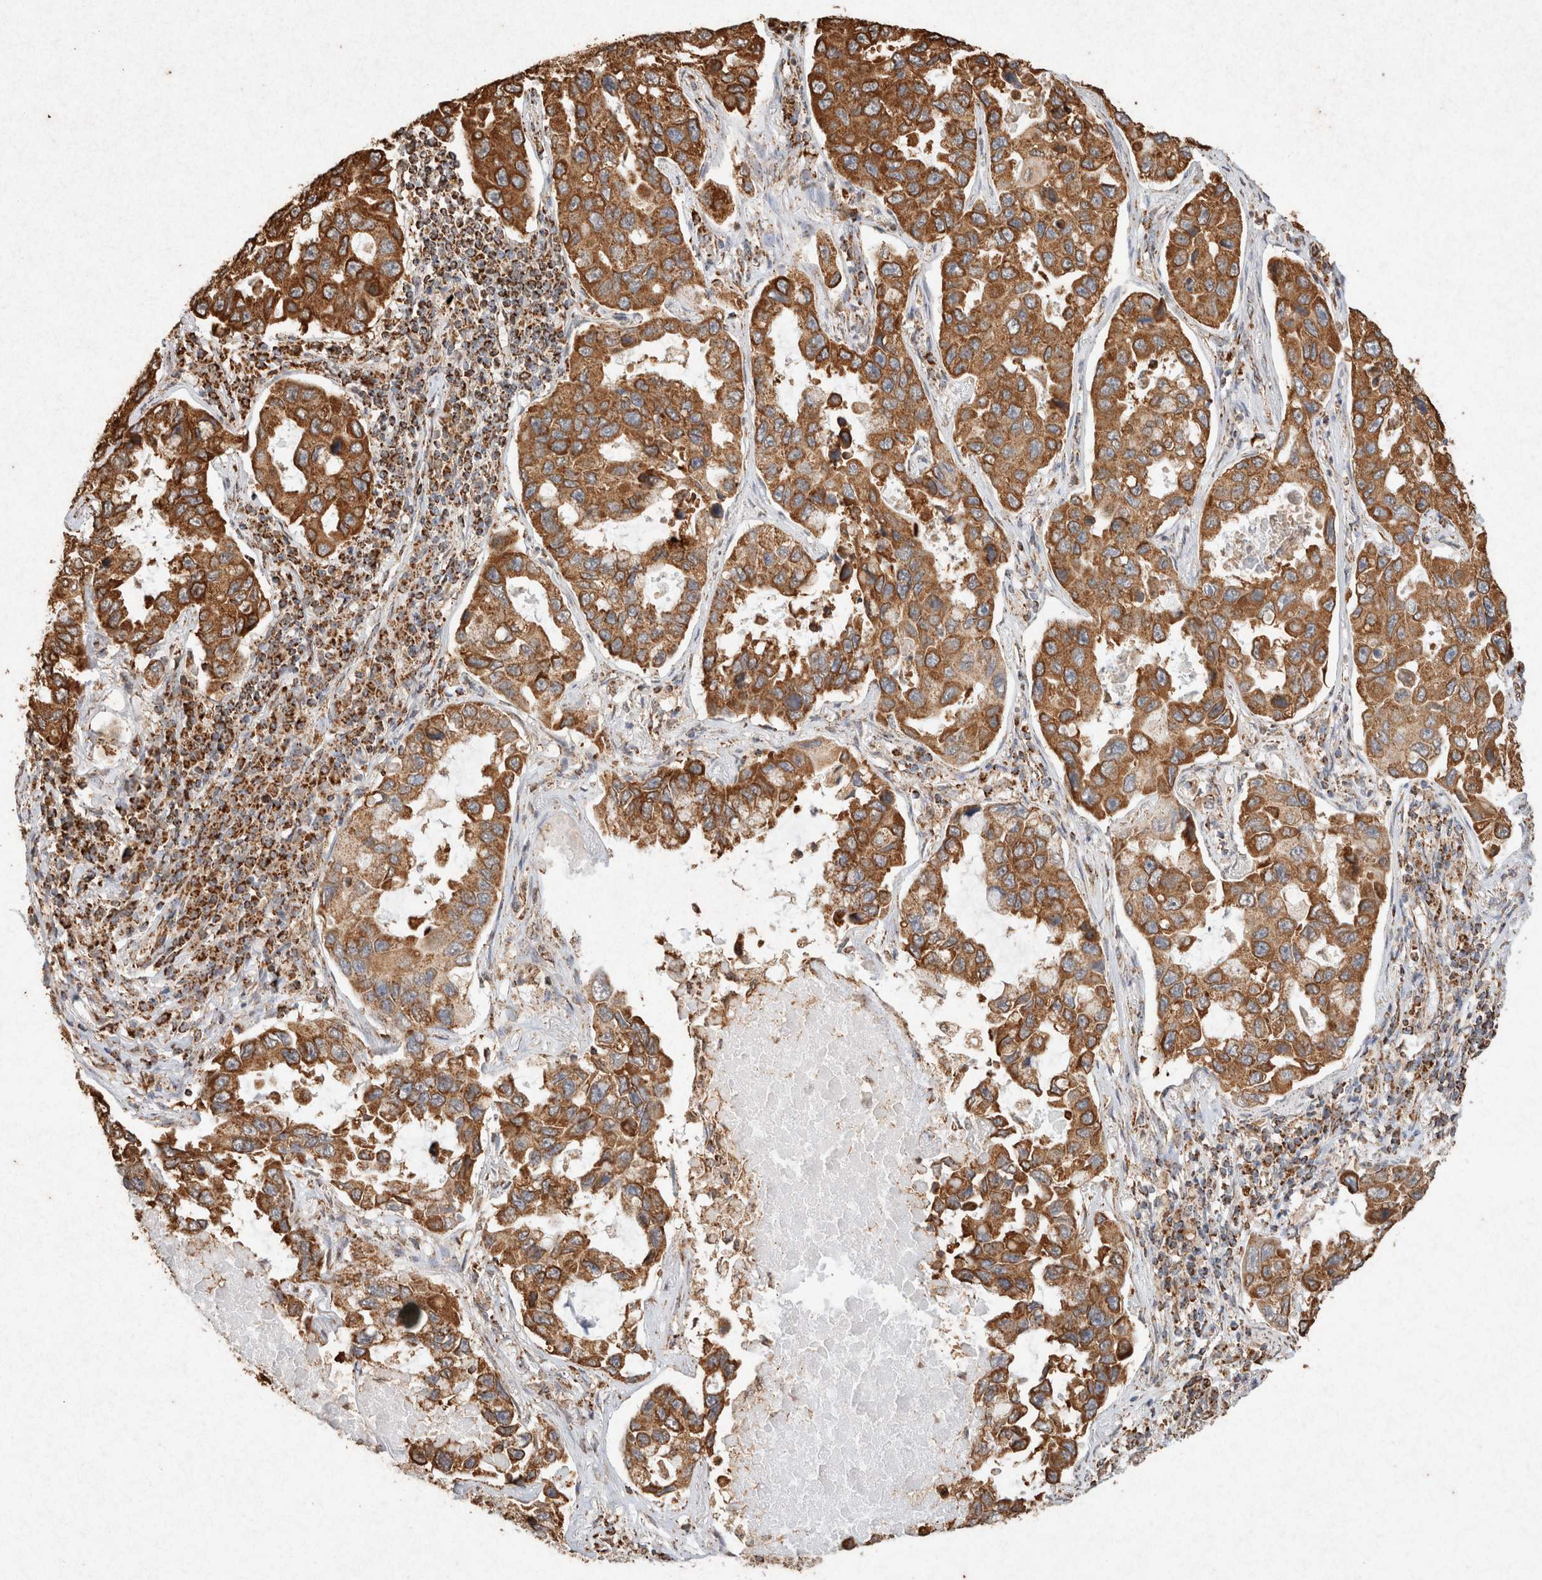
{"staining": {"intensity": "strong", "quantity": ">75%", "location": "cytoplasmic/membranous"}, "tissue": "lung cancer", "cell_type": "Tumor cells", "image_type": "cancer", "snomed": [{"axis": "morphology", "description": "Adenocarcinoma, NOS"}, {"axis": "topography", "description": "Lung"}], "caption": "Lung adenocarcinoma stained with a brown dye reveals strong cytoplasmic/membranous positive staining in about >75% of tumor cells.", "gene": "SDC2", "patient": {"sex": "male", "age": 64}}